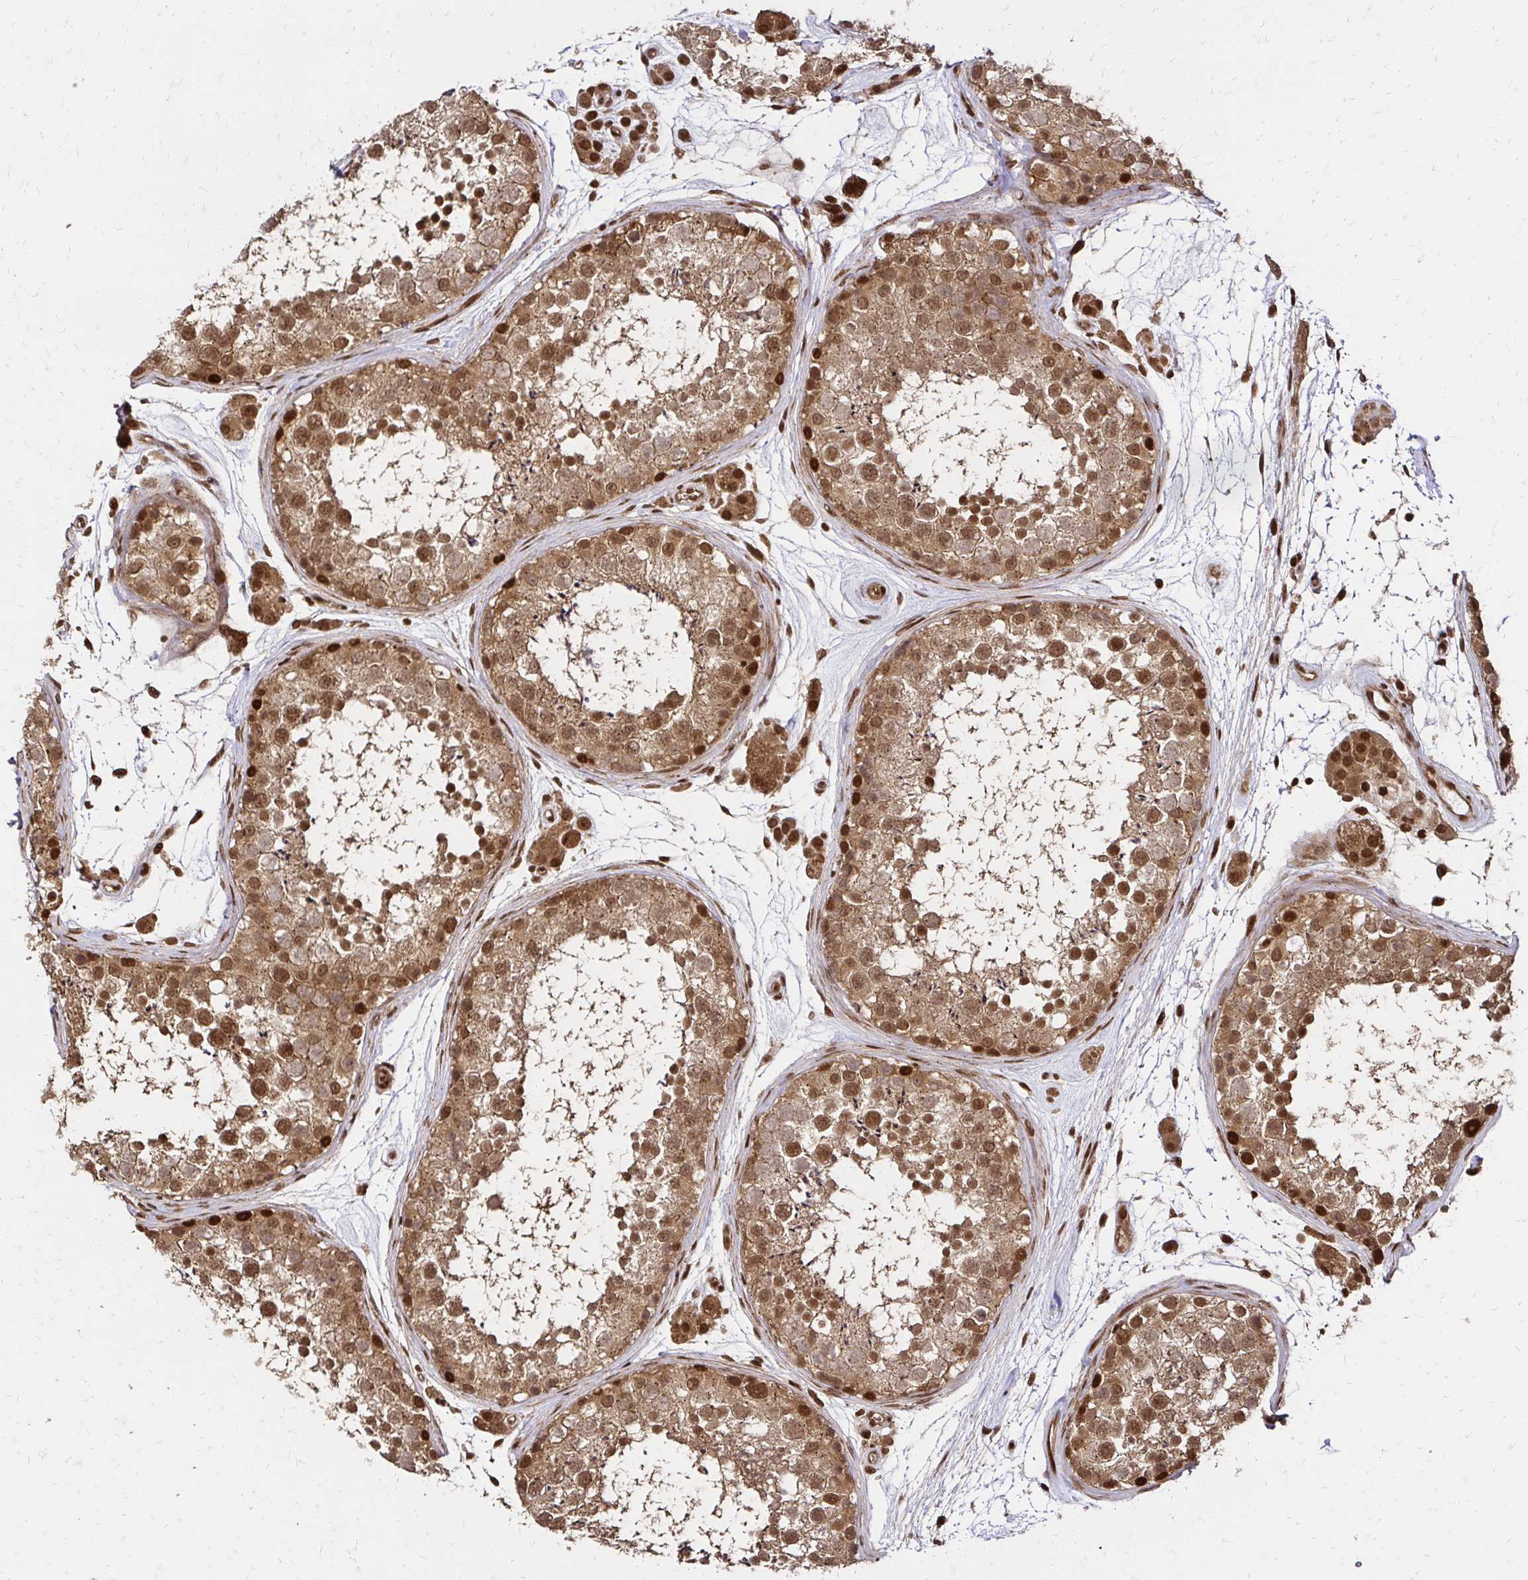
{"staining": {"intensity": "strong", "quantity": ">75%", "location": "cytoplasmic/membranous,nuclear"}, "tissue": "testis", "cell_type": "Cells in seminiferous ducts", "image_type": "normal", "snomed": [{"axis": "morphology", "description": "Normal tissue, NOS"}, {"axis": "topography", "description": "Testis"}], "caption": "Testis stained for a protein (brown) exhibits strong cytoplasmic/membranous,nuclear positive positivity in approximately >75% of cells in seminiferous ducts.", "gene": "GLYR1", "patient": {"sex": "male", "age": 41}}